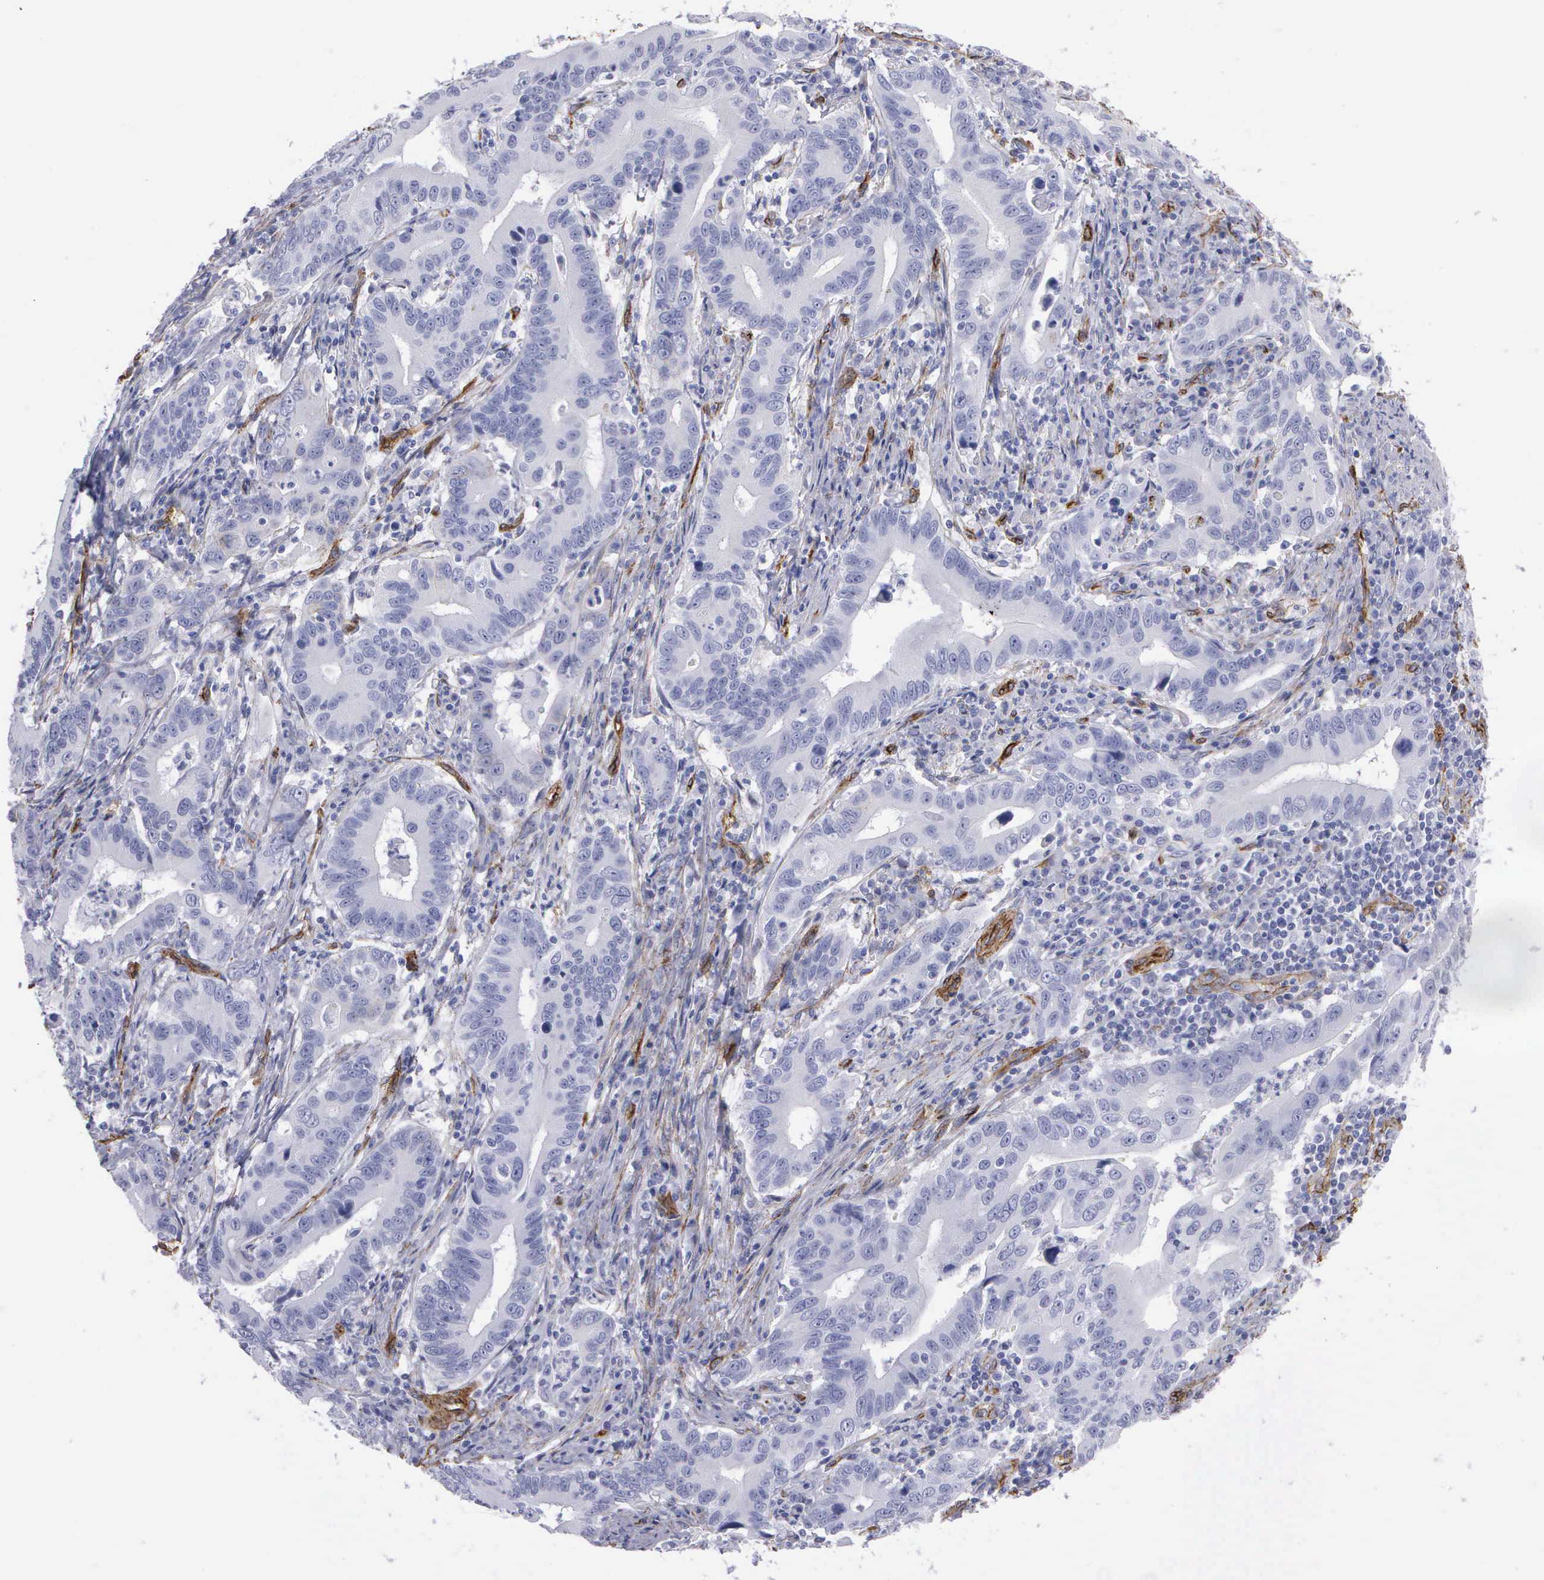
{"staining": {"intensity": "negative", "quantity": "none", "location": "none"}, "tissue": "stomach cancer", "cell_type": "Tumor cells", "image_type": "cancer", "snomed": [{"axis": "morphology", "description": "Adenocarcinoma, NOS"}, {"axis": "topography", "description": "Stomach, upper"}], "caption": "This is an immunohistochemistry histopathology image of stomach cancer (adenocarcinoma). There is no staining in tumor cells.", "gene": "MAGEB10", "patient": {"sex": "male", "age": 63}}